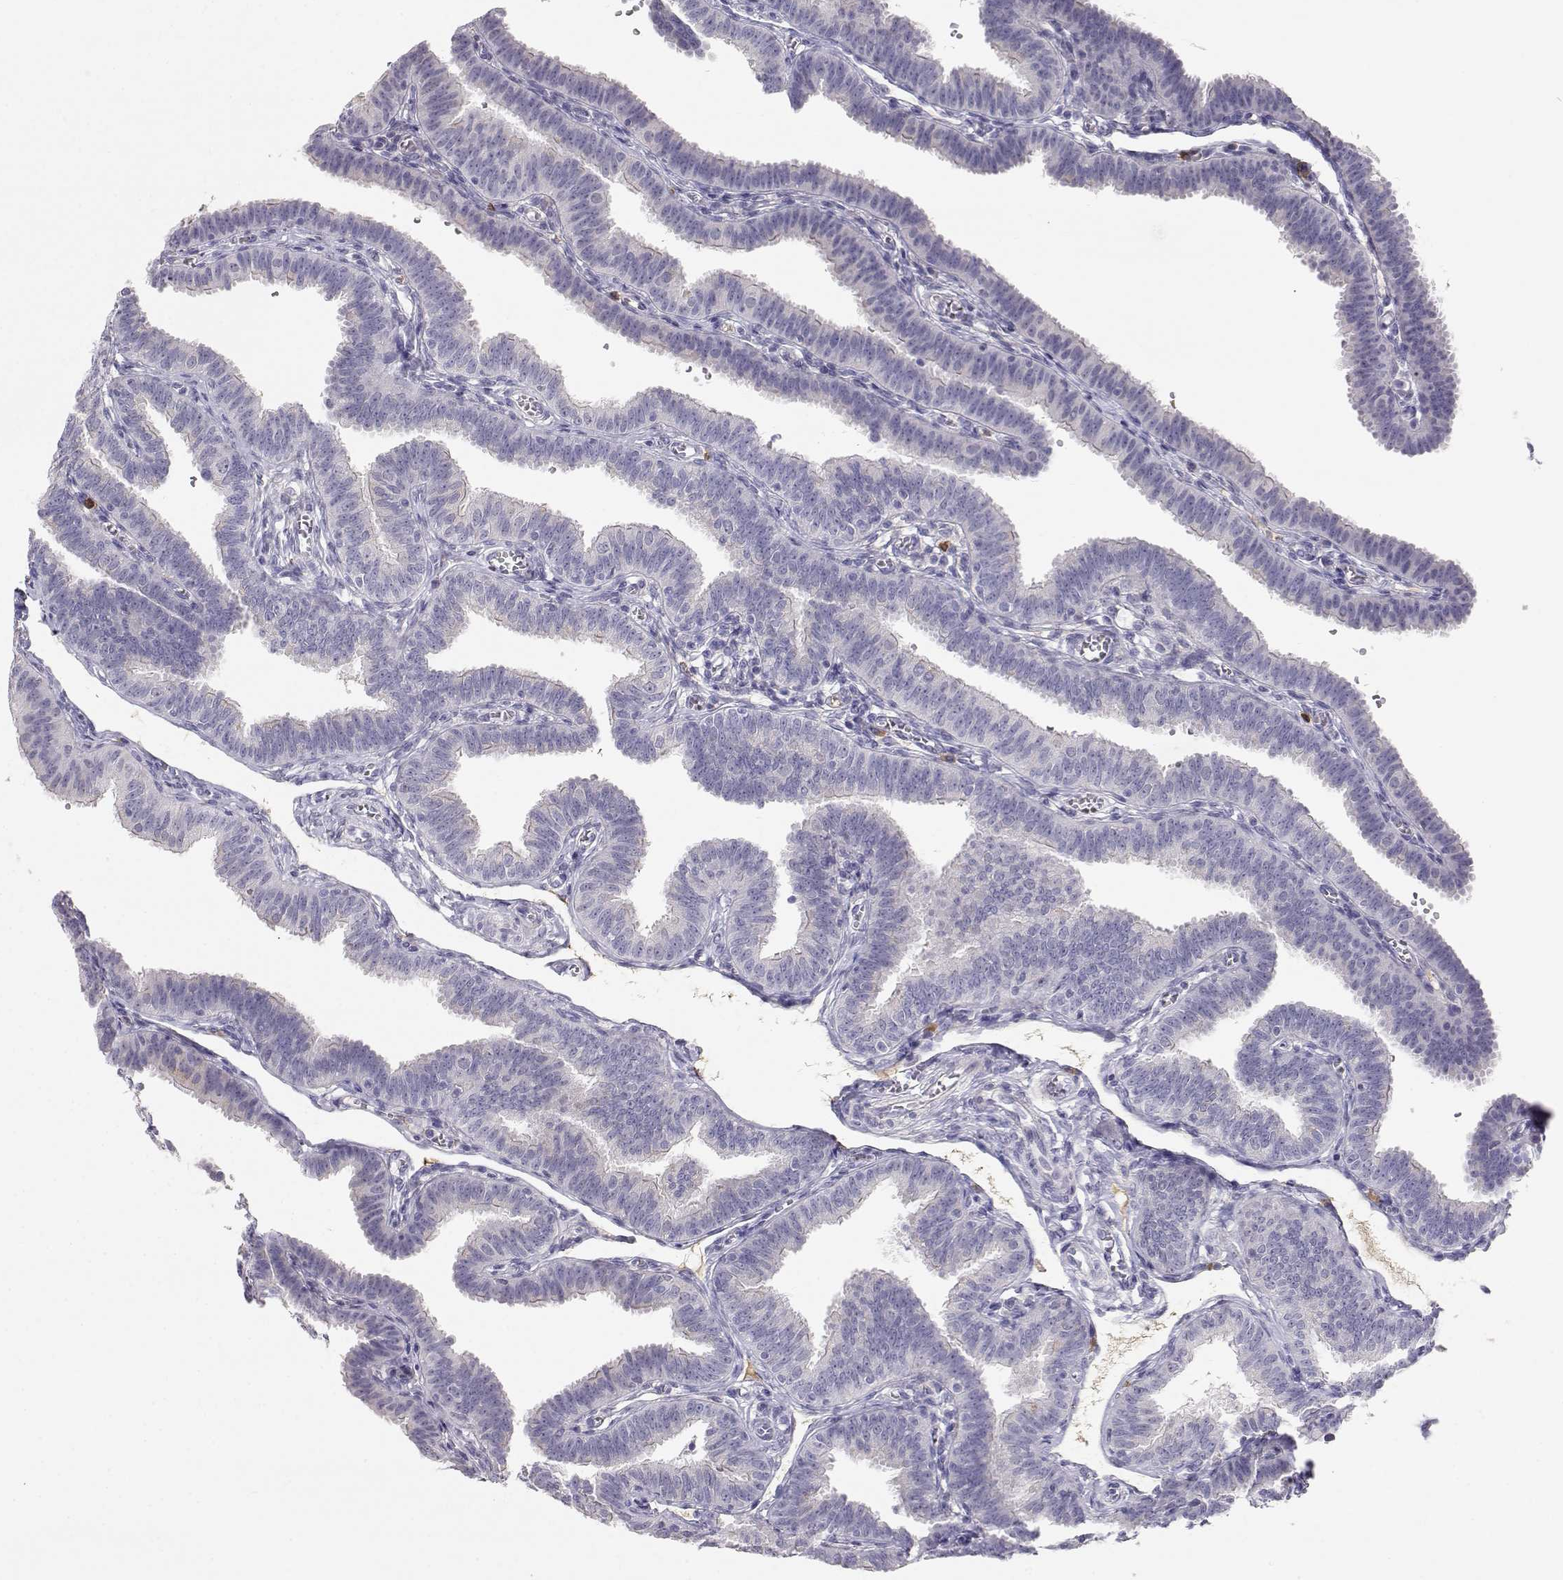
{"staining": {"intensity": "negative", "quantity": "none", "location": "none"}, "tissue": "fallopian tube", "cell_type": "Glandular cells", "image_type": "normal", "snomed": [{"axis": "morphology", "description": "Normal tissue, NOS"}, {"axis": "topography", "description": "Fallopian tube"}], "caption": "This micrograph is of normal fallopian tube stained with immunohistochemistry (IHC) to label a protein in brown with the nuclei are counter-stained blue. There is no positivity in glandular cells.", "gene": "CDHR1", "patient": {"sex": "female", "age": 25}}